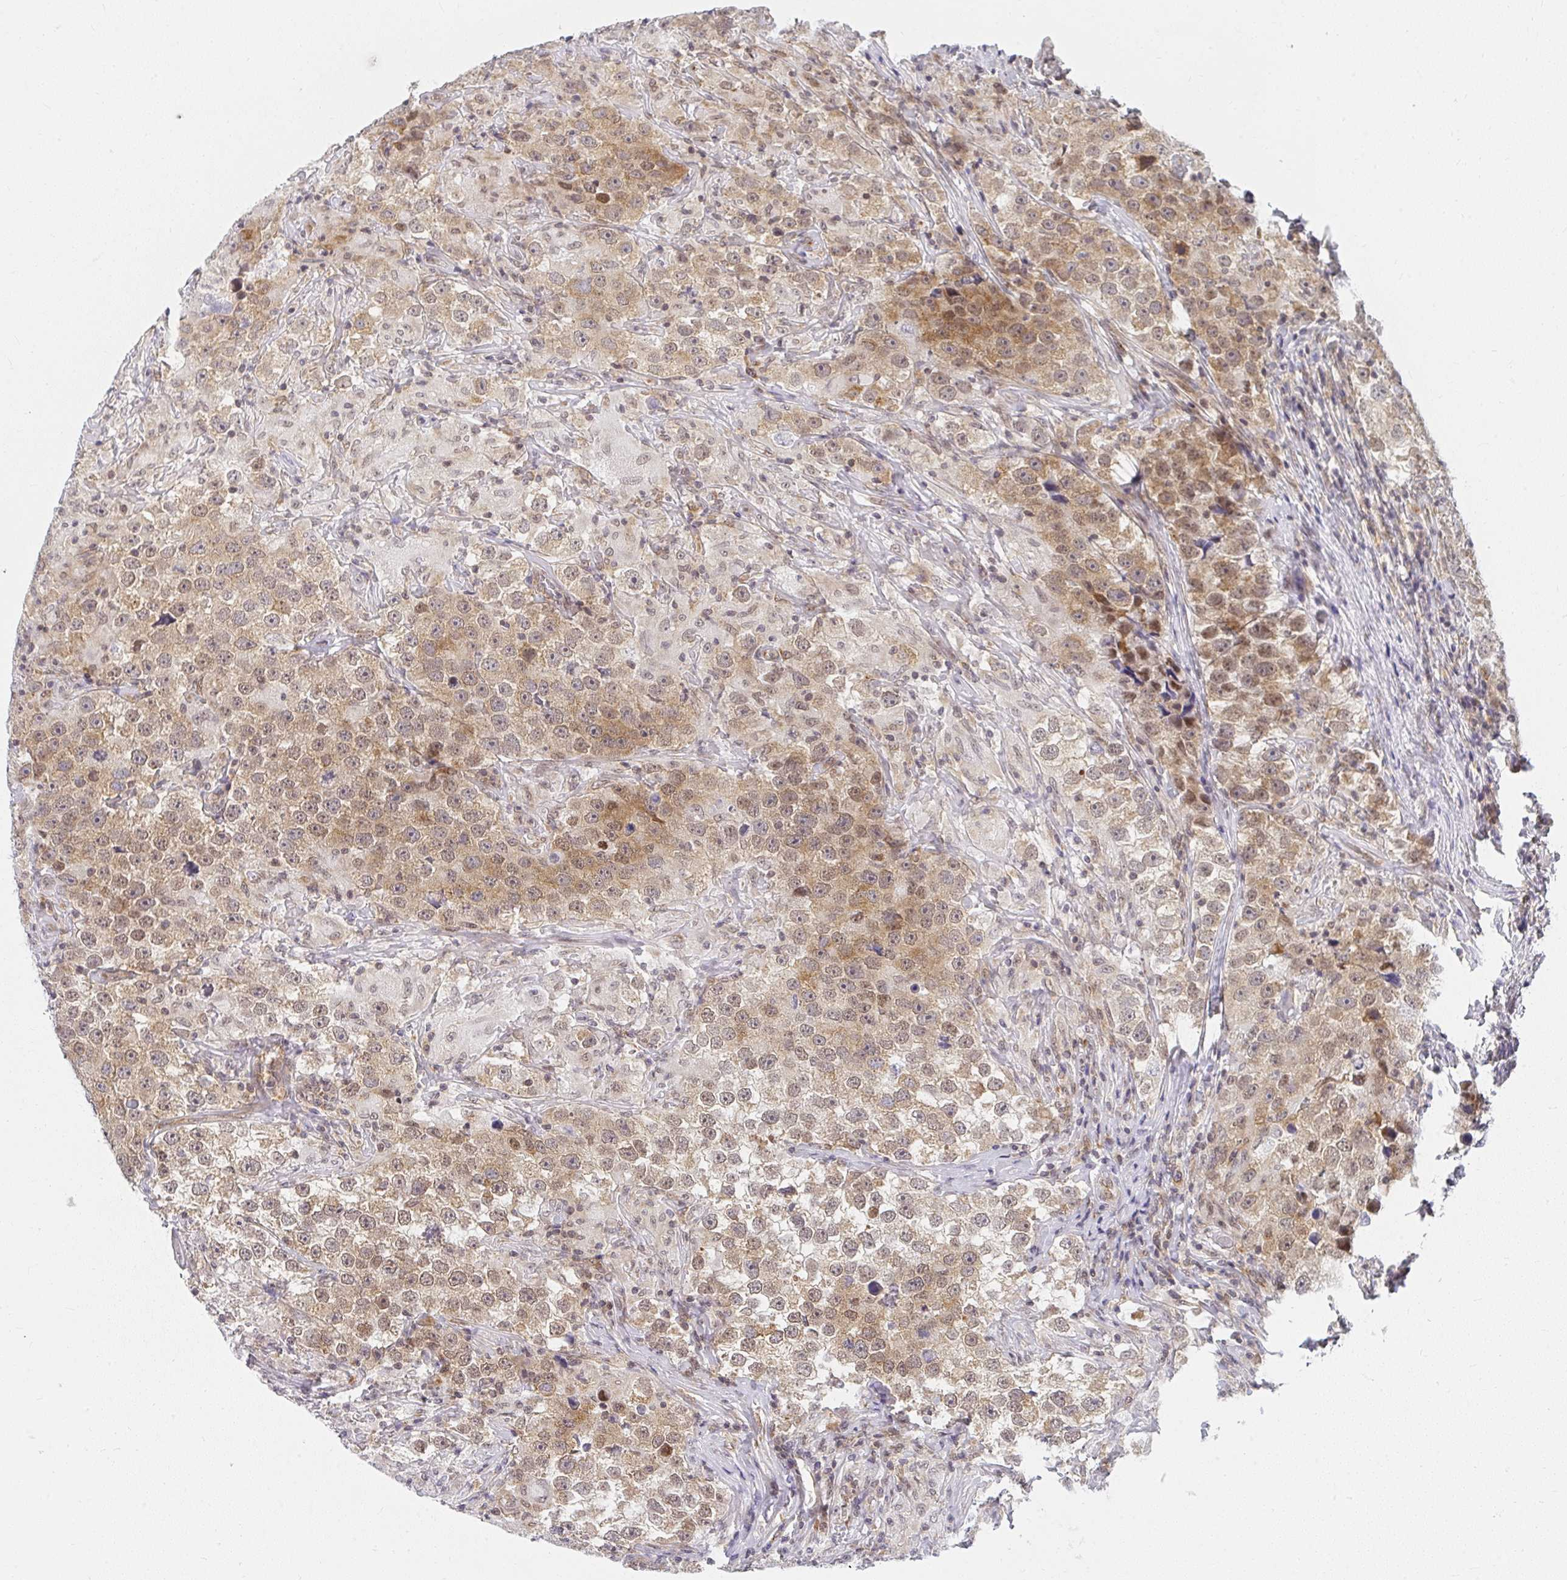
{"staining": {"intensity": "moderate", "quantity": ">75%", "location": "cytoplasmic/membranous"}, "tissue": "testis cancer", "cell_type": "Tumor cells", "image_type": "cancer", "snomed": [{"axis": "morphology", "description": "Seminoma, NOS"}, {"axis": "topography", "description": "Testis"}], "caption": "Immunohistochemistry (IHC) micrograph of neoplastic tissue: human seminoma (testis) stained using immunohistochemistry (IHC) exhibits medium levels of moderate protein expression localized specifically in the cytoplasmic/membranous of tumor cells, appearing as a cytoplasmic/membranous brown color.", "gene": "SYNCRIP", "patient": {"sex": "male", "age": 46}}